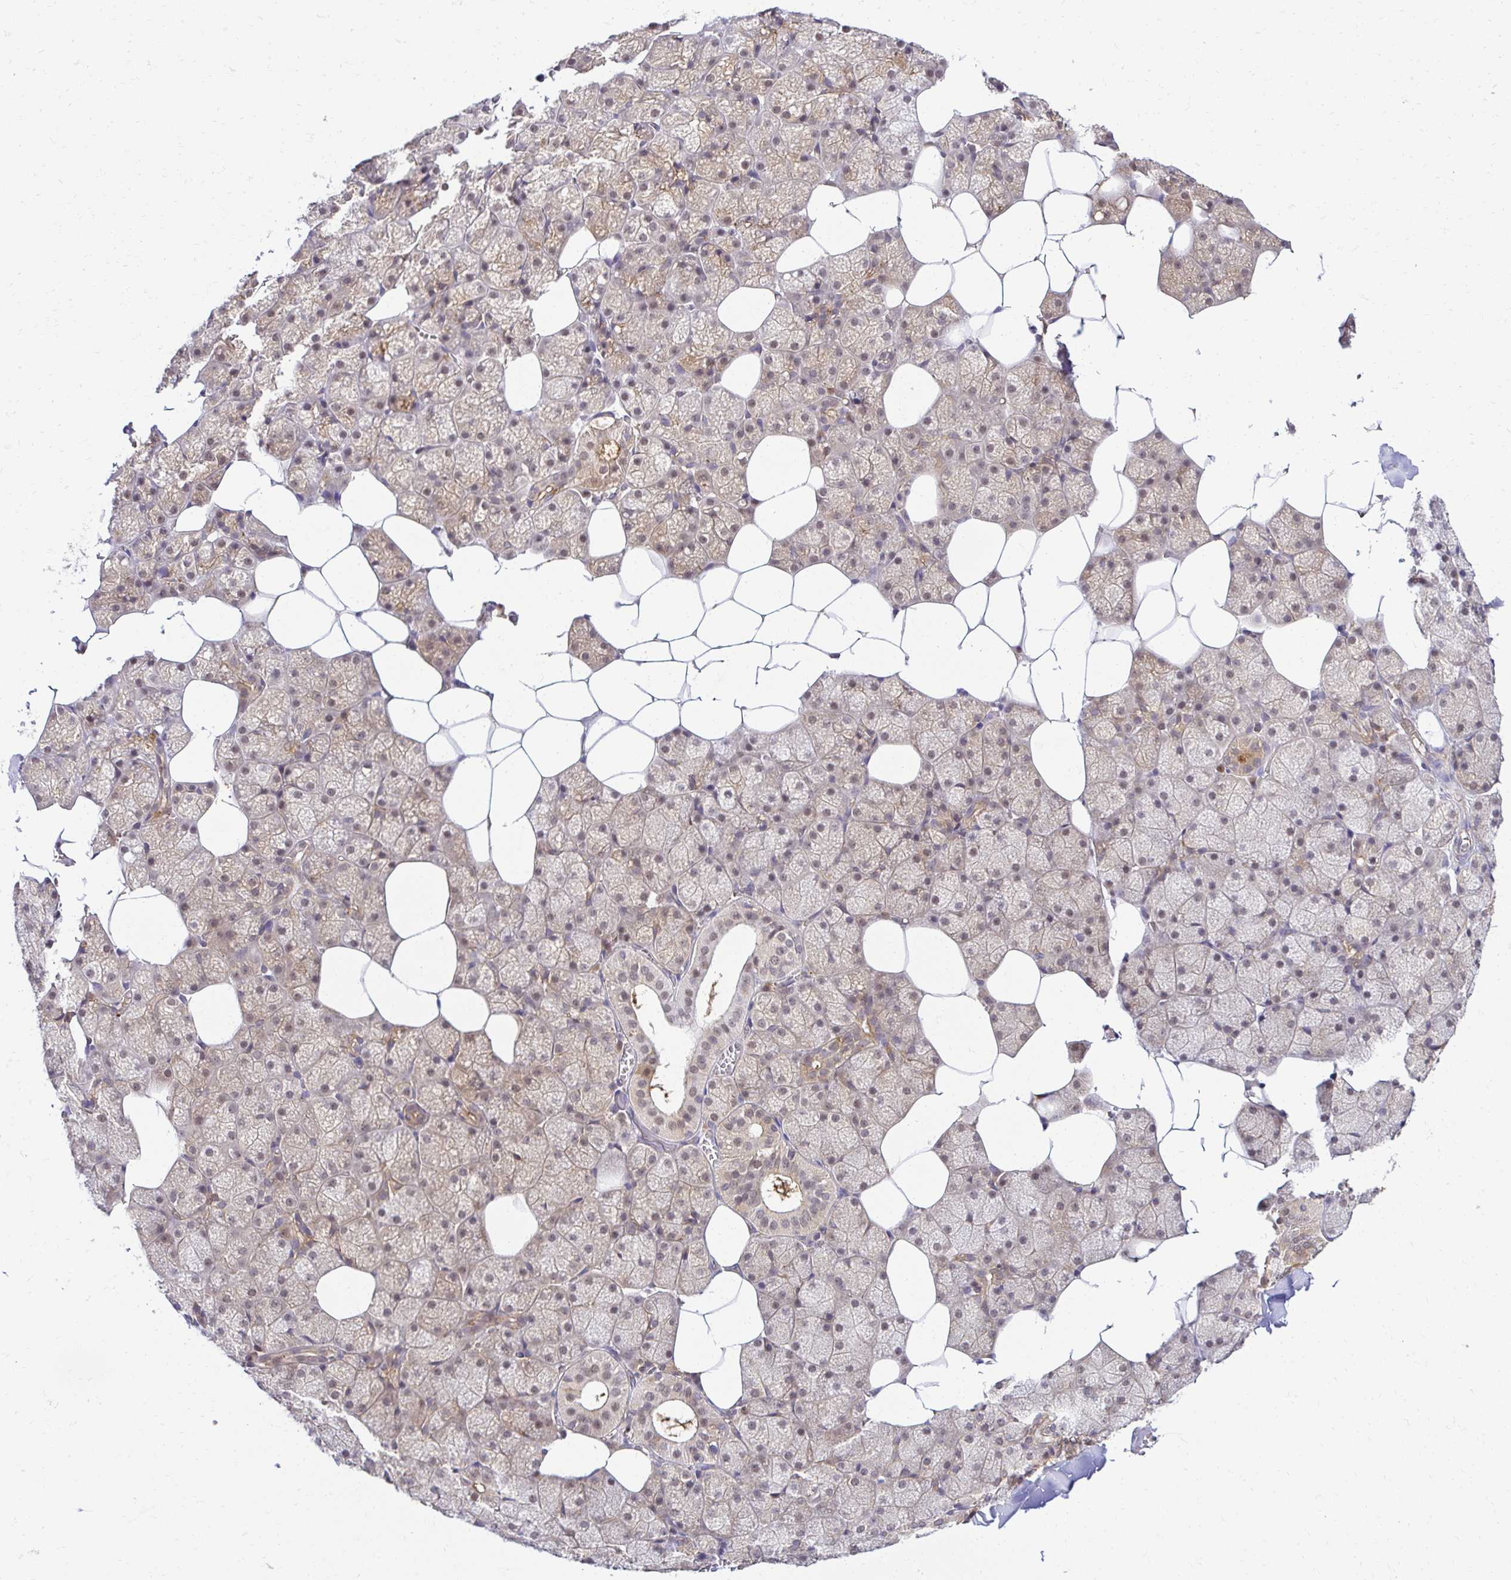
{"staining": {"intensity": "moderate", "quantity": "25%-75%", "location": "nuclear"}, "tissue": "salivary gland", "cell_type": "Glandular cells", "image_type": "normal", "snomed": [{"axis": "morphology", "description": "Normal tissue, NOS"}, {"axis": "topography", "description": "Salivary gland"}, {"axis": "topography", "description": "Peripheral nerve tissue"}], "caption": "Immunohistochemistry micrograph of normal human salivary gland stained for a protein (brown), which shows medium levels of moderate nuclear positivity in about 25%-75% of glandular cells.", "gene": "PSMA4", "patient": {"sex": "male", "age": 38}}